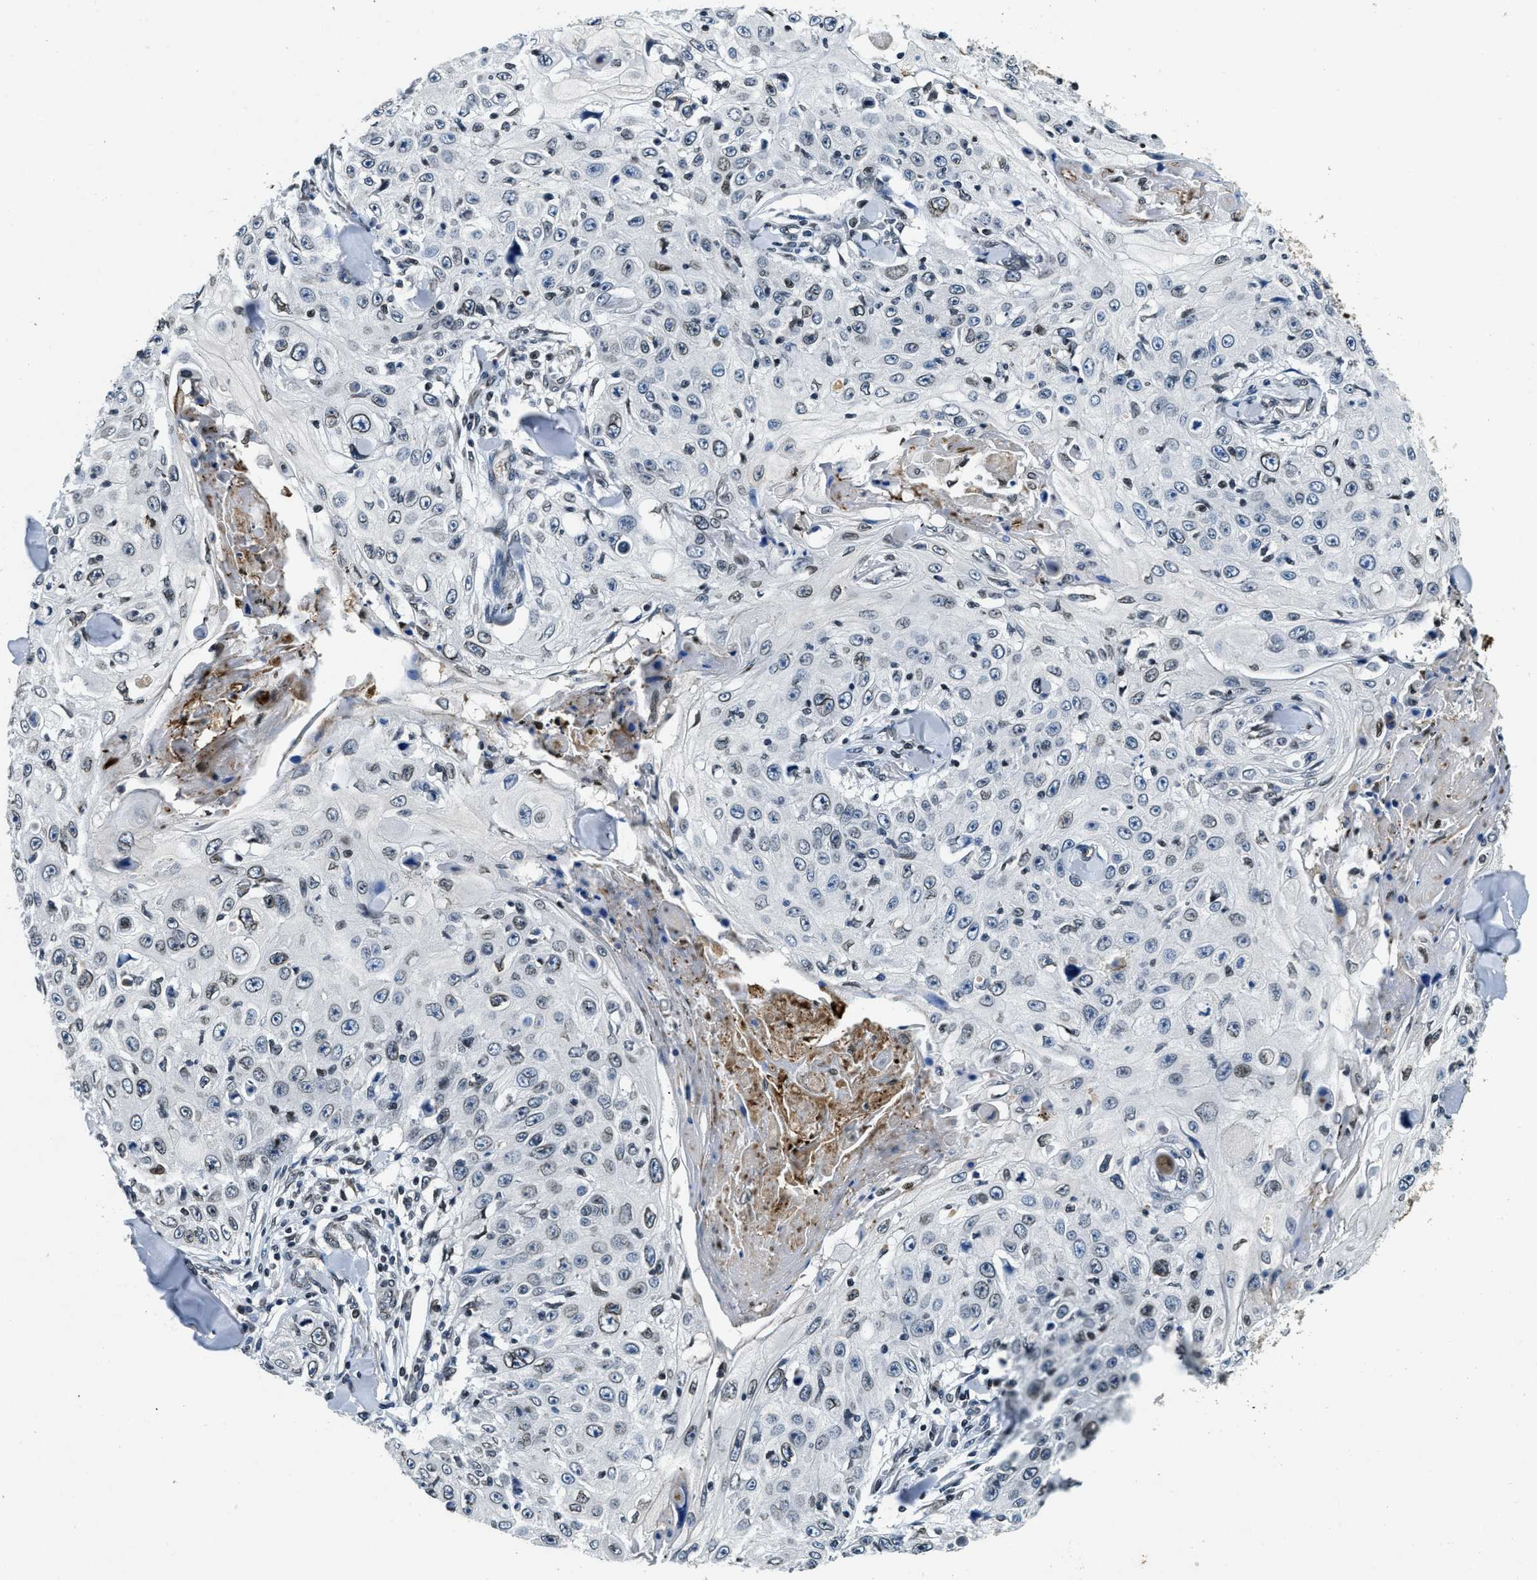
{"staining": {"intensity": "weak", "quantity": "25%-75%", "location": "cytoplasmic/membranous,nuclear"}, "tissue": "skin cancer", "cell_type": "Tumor cells", "image_type": "cancer", "snomed": [{"axis": "morphology", "description": "Squamous cell carcinoma, NOS"}, {"axis": "topography", "description": "Skin"}], "caption": "Protein expression analysis of skin cancer (squamous cell carcinoma) exhibits weak cytoplasmic/membranous and nuclear staining in about 25%-75% of tumor cells.", "gene": "ZC3HC1", "patient": {"sex": "male", "age": 86}}